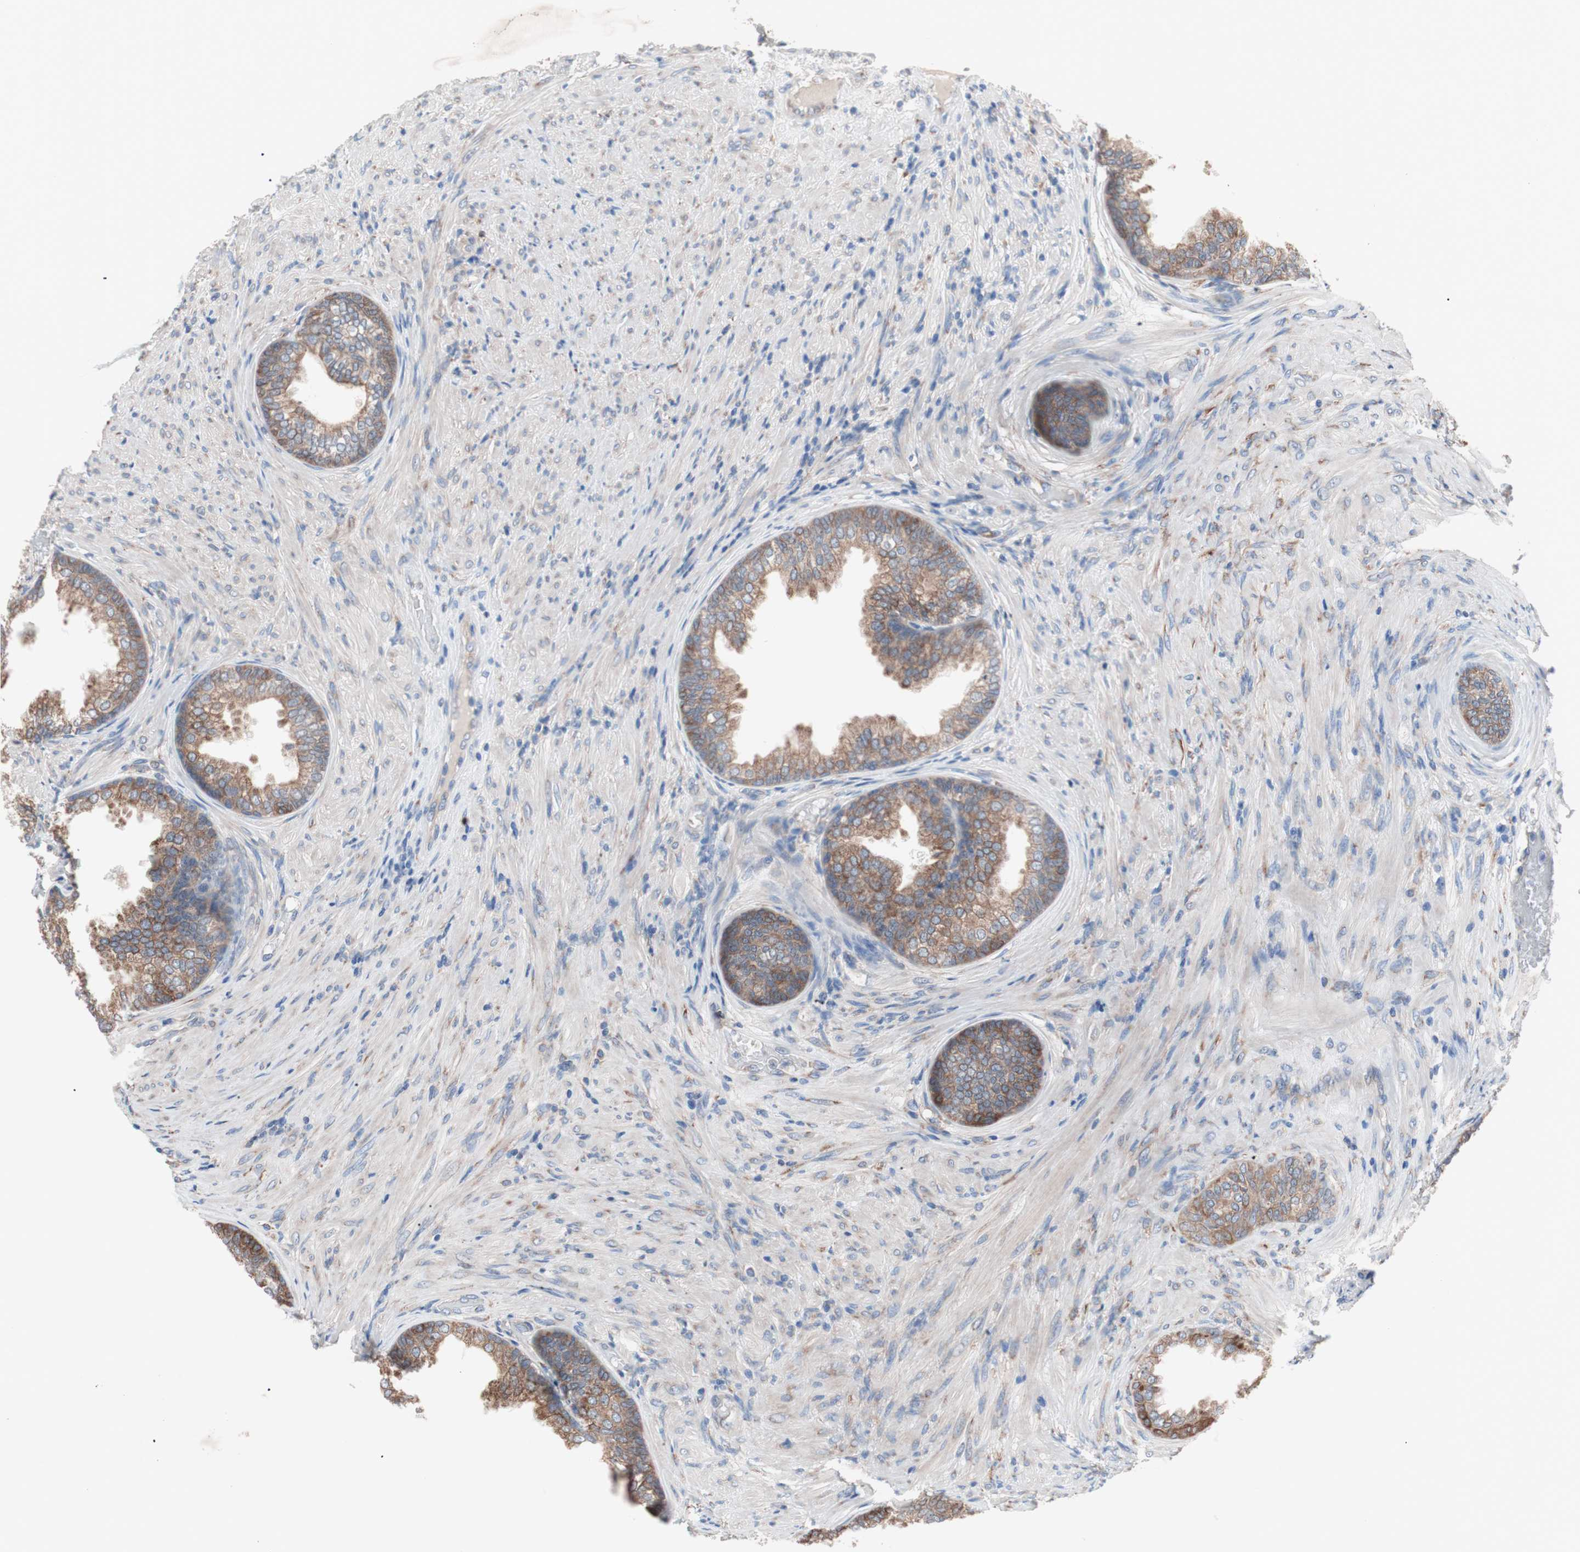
{"staining": {"intensity": "strong", "quantity": ">75%", "location": "cytoplasmic/membranous"}, "tissue": "prostate", "cell_type": "Glandular cells", "image_type": "normal", "snomed": [{"axis": "morphology", "description": "Normal tissue, NOS"}, {"axis": "topography", "description": "Prostate"}], "caption": "Protein expression analysis of normal prostate exhibits strong cytoplasmic/membranous positivity in approximately >75% of glandular cells.", "gene": "SLC27A4", "patient": {"sex": "male", "age": 76}}